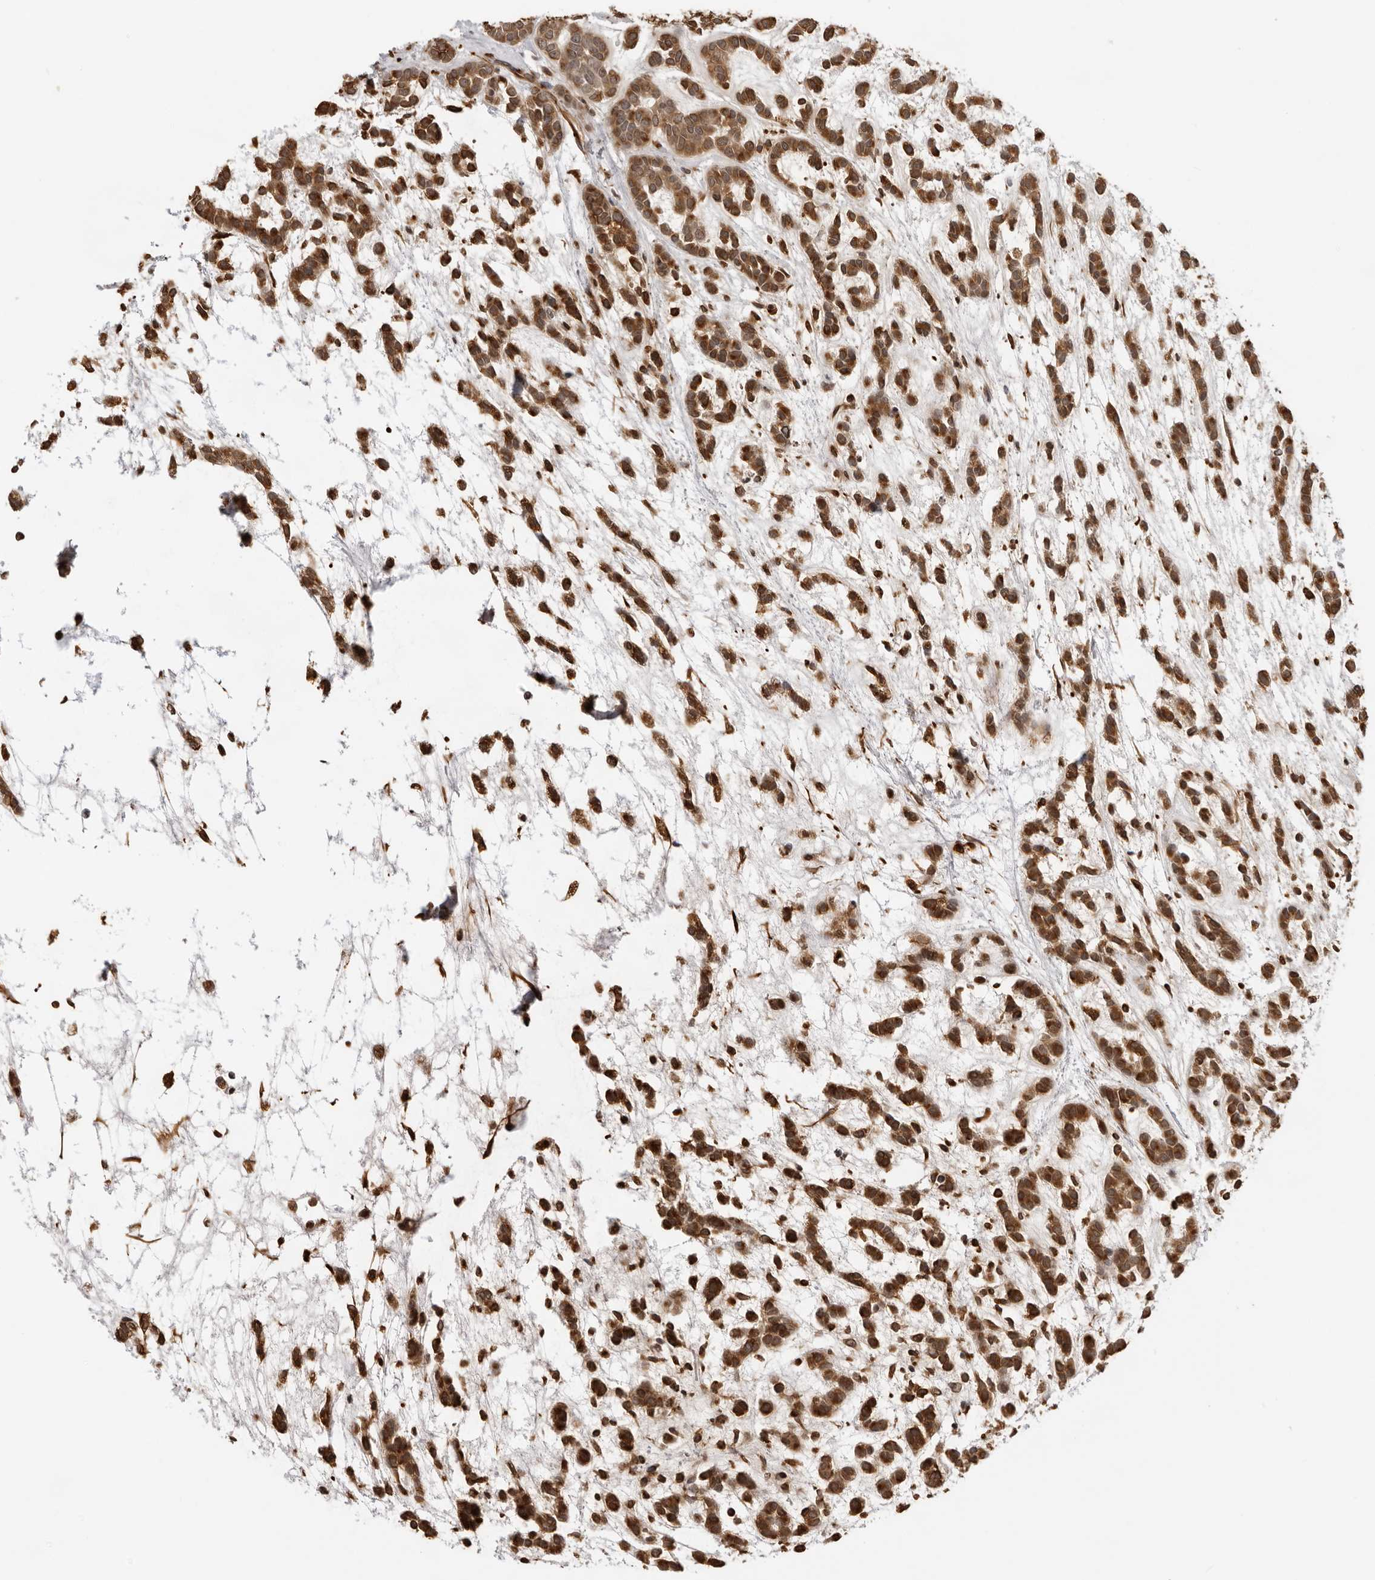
{"staining": {"intensity": "moderate", "quantity": ">75%", "location": "cytoplasmic/membranous"}, "tissue": "head and neck cancer", "cell_type": "Tumor cells", "image_type": "cancer", "snomed": [{"axis": "morphology", "description": "Adenocarcinoma, NOS"}, {"axis": "morphology", "description": "Adenoma, NOS"}, {"axis": "topography", "description": "Head-Neck"}], "caption": "Head and neck adenoma tissue displays moderate cytoplasmic/membranous positivity in about >75% of tumor cells", "gene": "DYNLT5", "patient": {"sex": "female", "age": 55}}